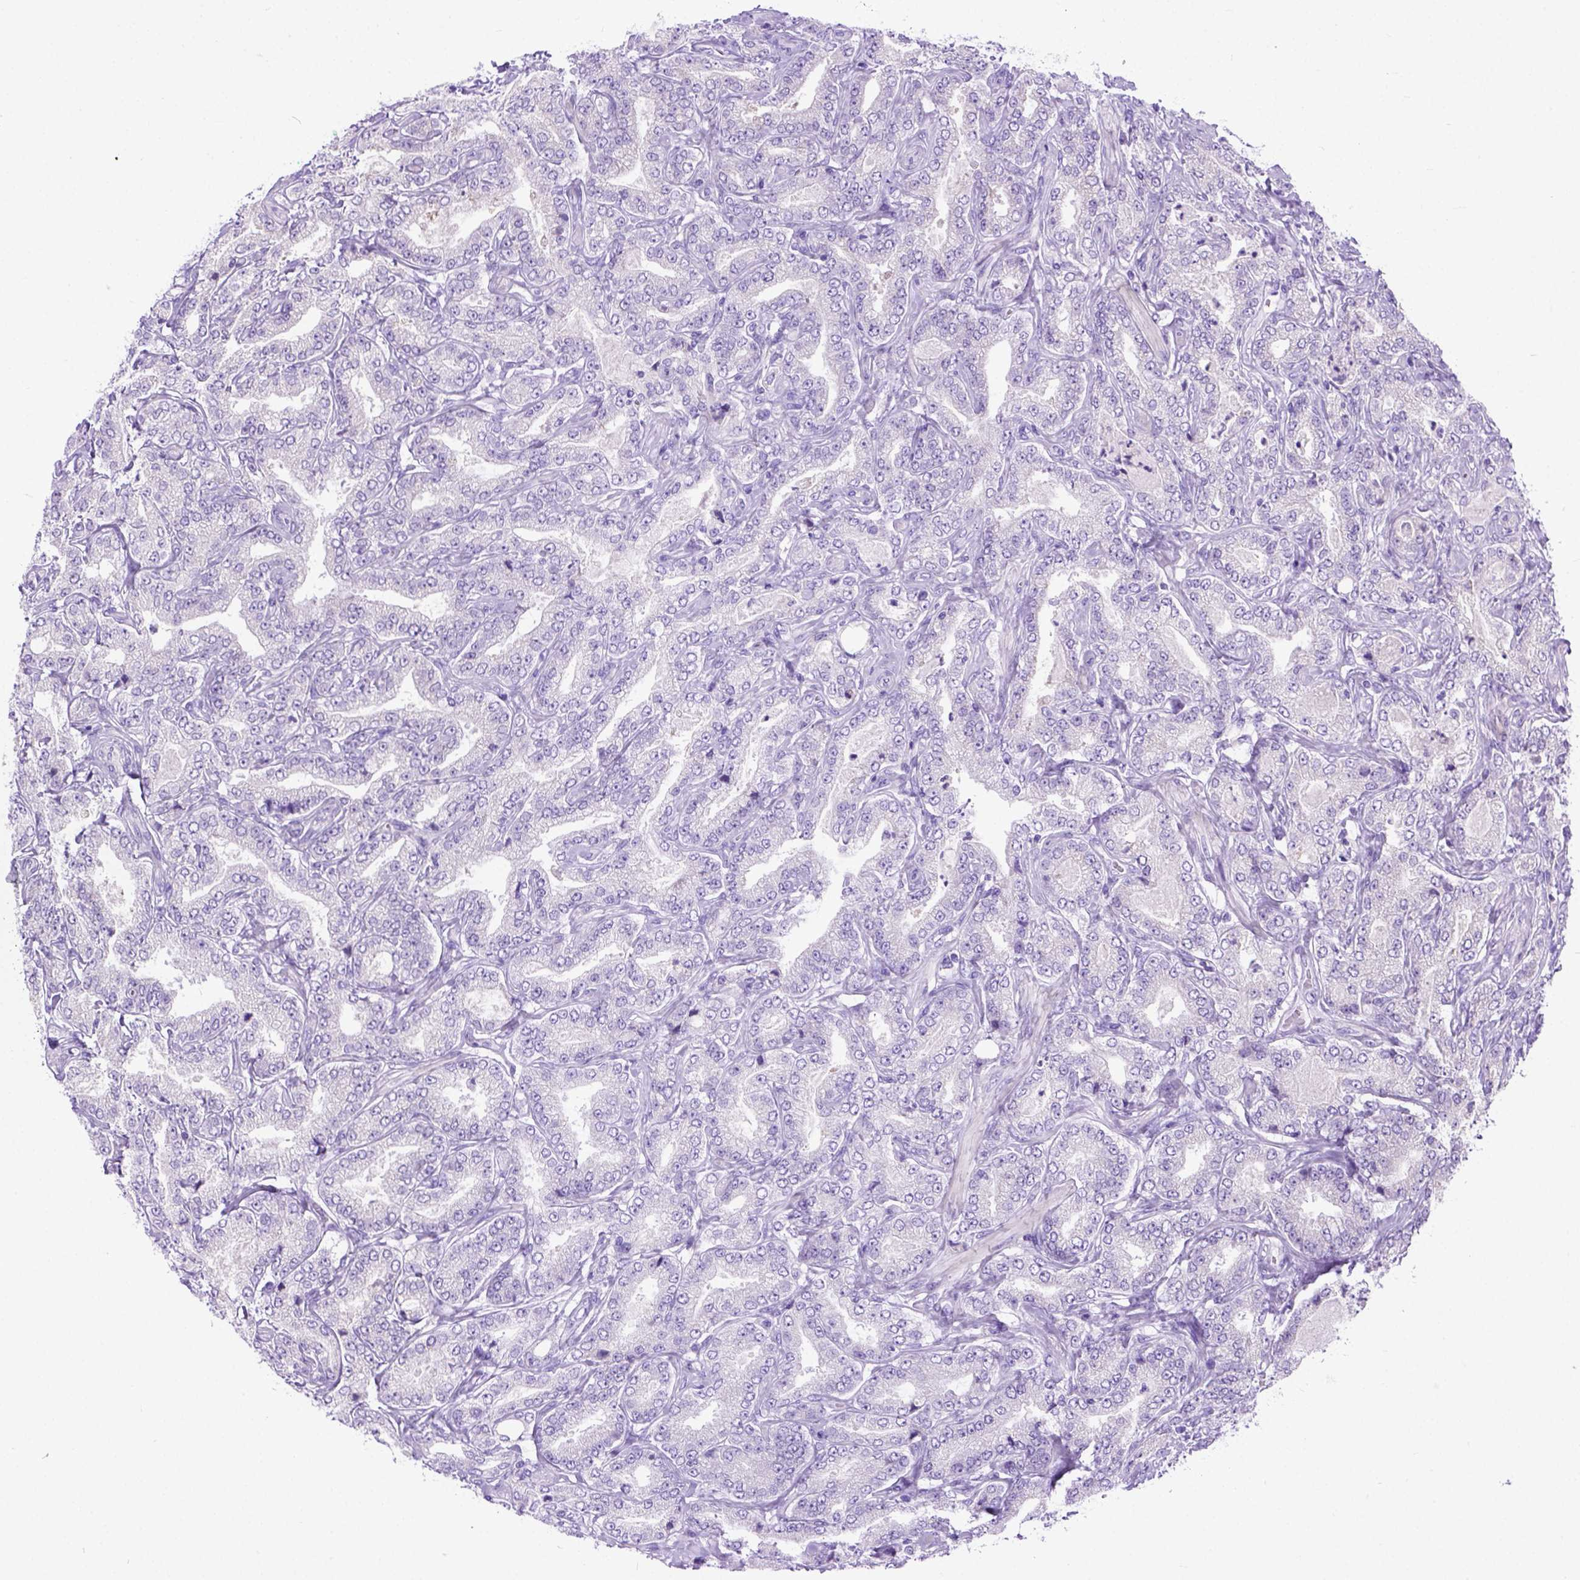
{"staining": {"intensity": "negative", "quantity": "none", "location": "none"}, "tissue": "prostate cancer", "cell_type": "Tumor cells", "image_type": "cancer", "snomed": [{"axis": "morphology", "description": "Adenocarcinoma, NOS"}, {"axis": "topography", "description": "Prostate"}], "caption": "Tumor cells are negative for brown protein staining in prostate cancer (adenocarcinoma).", "gene": "ODAD3", "patient": {"sex": "male", "age": 64}}